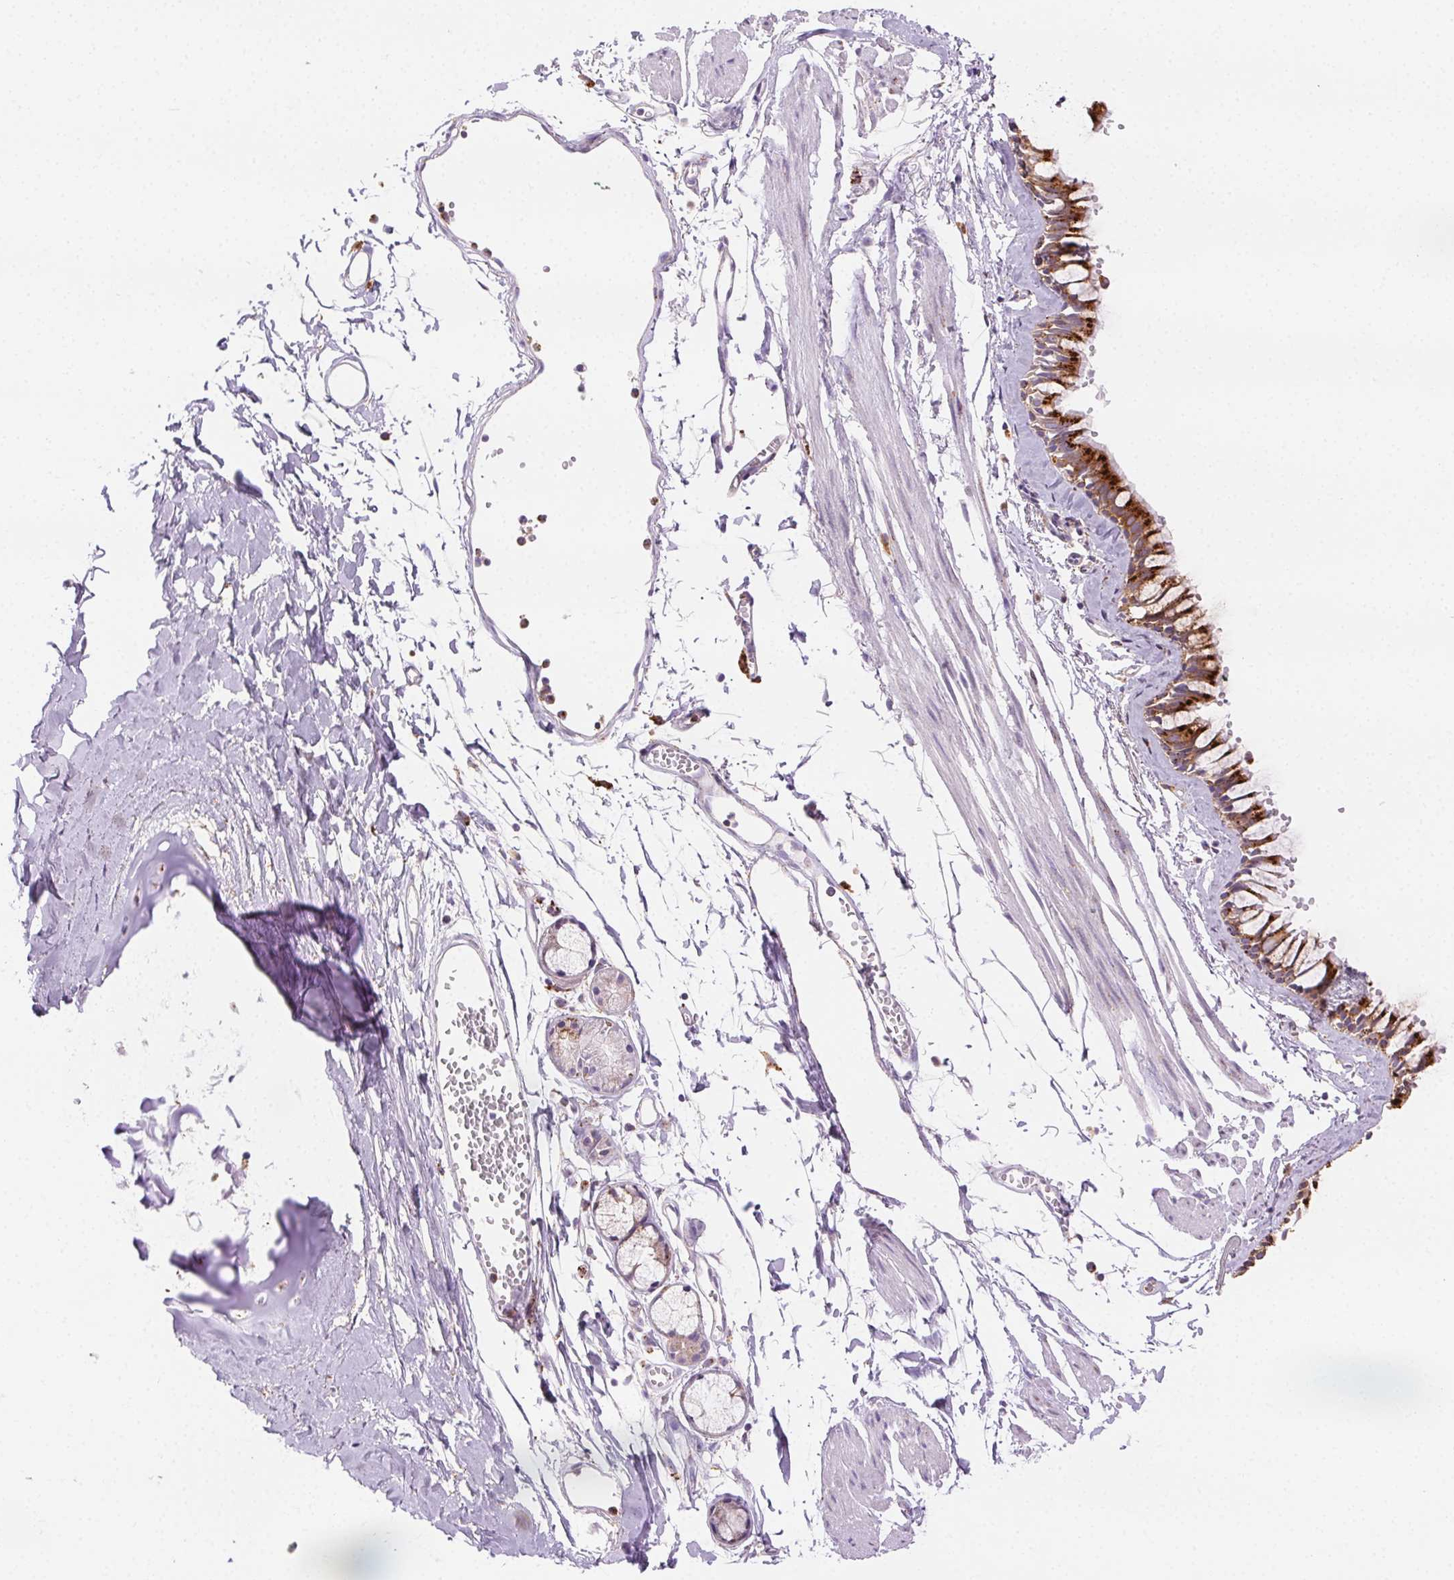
{"staining": {"intensity": "strong", "quantity": ">75%", "location": "cytoplasmic/membranous"}, "tissue": "bronchus", "cell_type": "Respiratory epithelial cells", "image_type": "normal", "snomed": [{"axis": "morphology", "description": "Normal tissue, NOS"}, {"axis": "topography", "description": "Cartilage tissue"}, {"axis": "topography", "description": "Bronchus"}], "caption": "Human bronchus stained with a protein marker shows strong staining in respiratory epithelial cells.", "gene": "SCPEP1", "patient": {"sex": "female", "age": 59}}